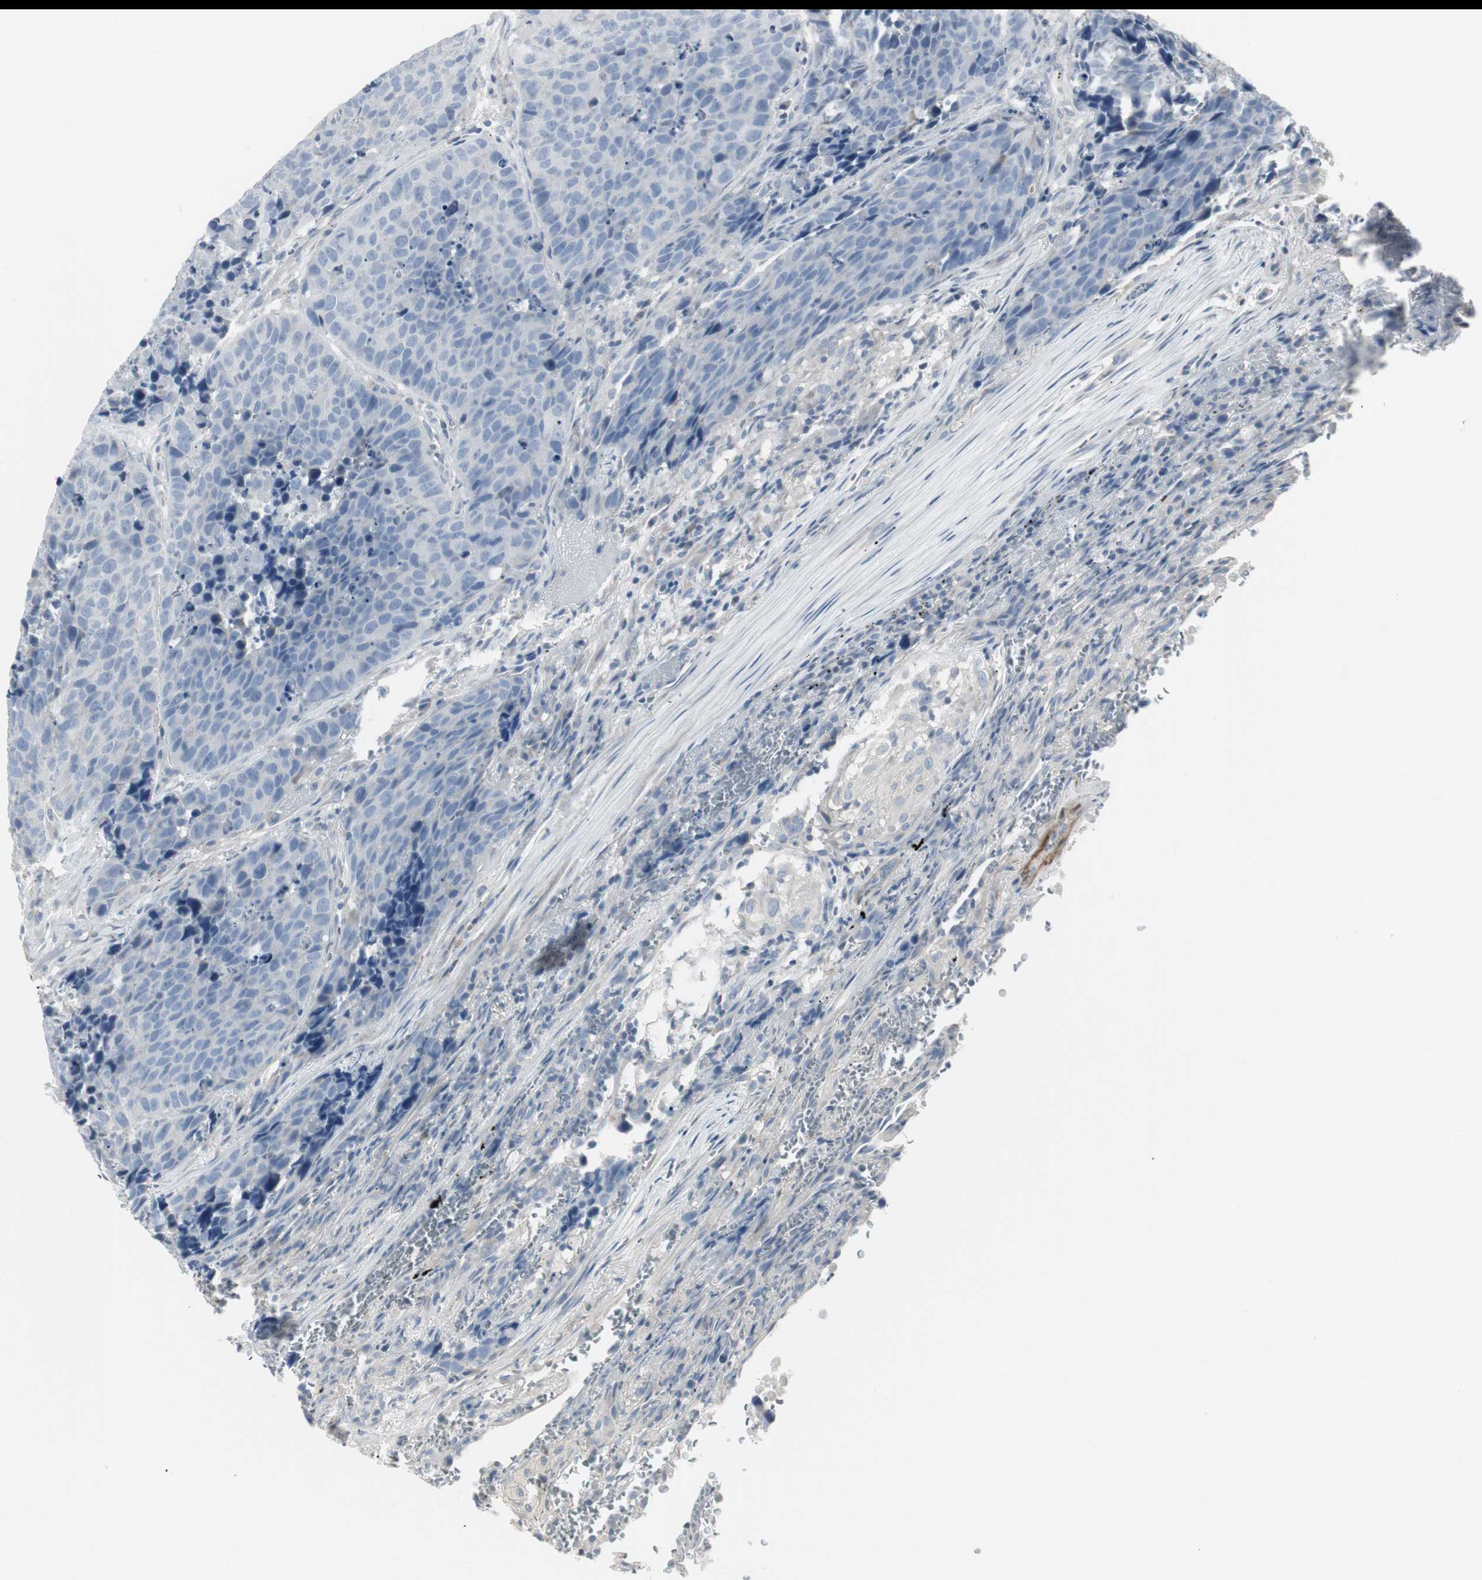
{"staining": {"intensity": "negative", "quantity": "none", "location": "none"}, "tissue": "carcinoid", "cell_type": "Tumor cells", "image_type": "cancer", "snomed": [{"axis": "morphology", "description": "Carcinoid, malignant, NOS"}, {"axis": "topography", "description": "Lung"}], "caption": "Carcinoid was stained to show a protein in brown. There is no significant expression in tumor cells.", "gene": "DMPK", "patient": {"sex": "male", "age": 60}}